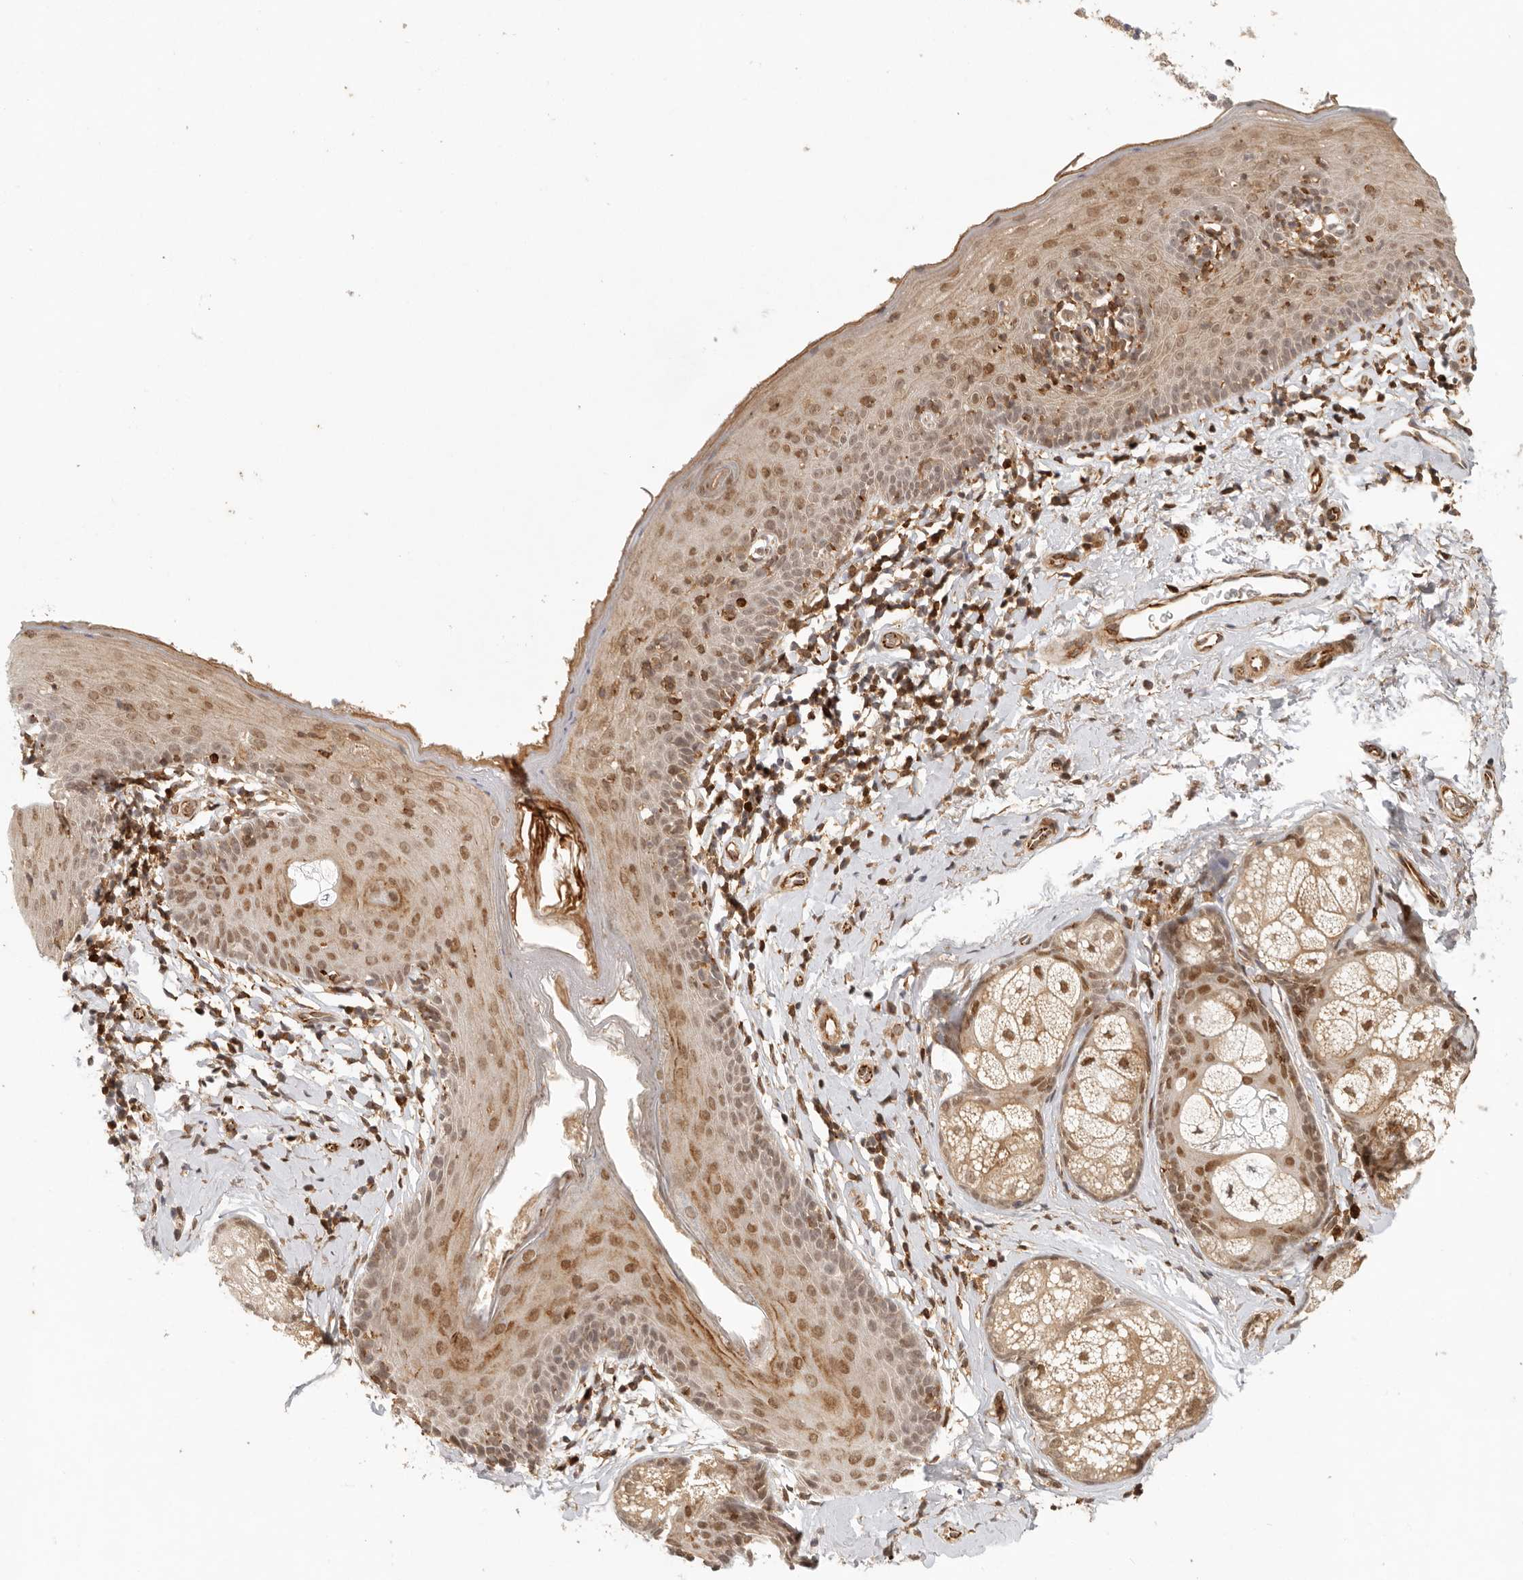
{"staining": {"intensity": "moderate", "quantity": ">75%", "location": "cytoplasmic/membranous,nuclear"}, "tissue": "skin", "cell_type": "Epidermal cells", "image_type": "normal", "snomed": [{"axis": "morphology", "description": "Normal tissue, NOS"}, {"axis": "topography", "description": "Vulva"}], "caption": "IHC photomicrograph of normal skin: skin stained using IHC shows medium levels of moderate protein expression localized specifically in the cytoplasmic/membranous,nuclear of epidermal cells, appearing as a cytoplasmic/membranous,nuclear brown color.", "gene": "AHDC1", "patient": {"sex": "female", "age": 66}}